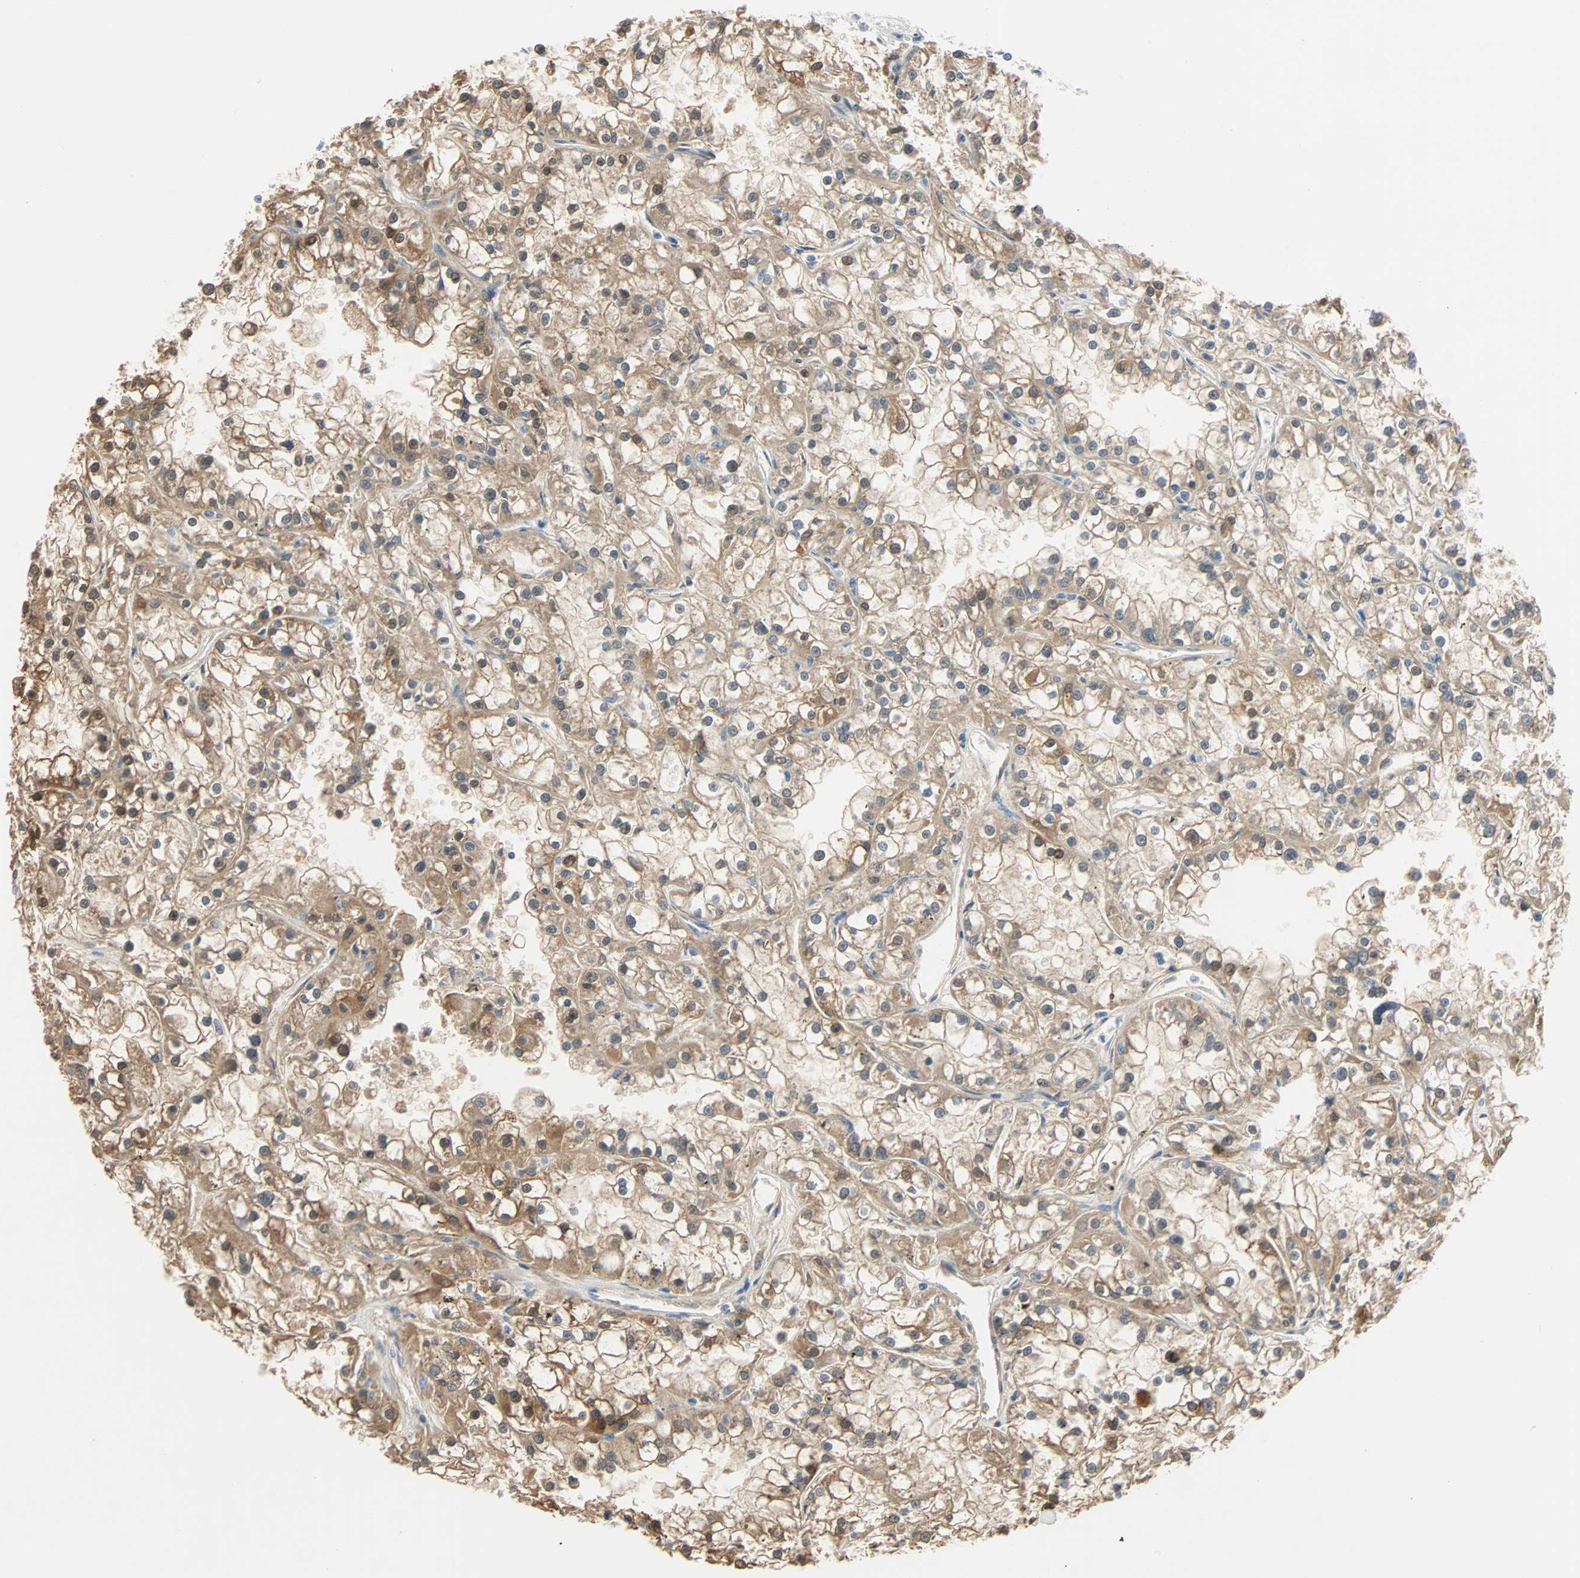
{"staining": {"intensity": "moderate", "quantity": ">75%", "location": "cytoplasmic/membranous"}, "tissue": "renal cancer", "cell_type": "Tumor cells", "image_type": "cancer", "snomed": [{"axis": "morphology", "description": "Adenocarcinoma, NOS"}, {"axis": "topography", "description": "Kidney"}], "caption": "IHC of renal adenocarcinoma demonstrates medium levels of moderate cytoplasmic/membranous expression in about >75% of tumor cells.", "gene": "TNFRSF12A", "patient": {"sex": "female", "age": 52}}